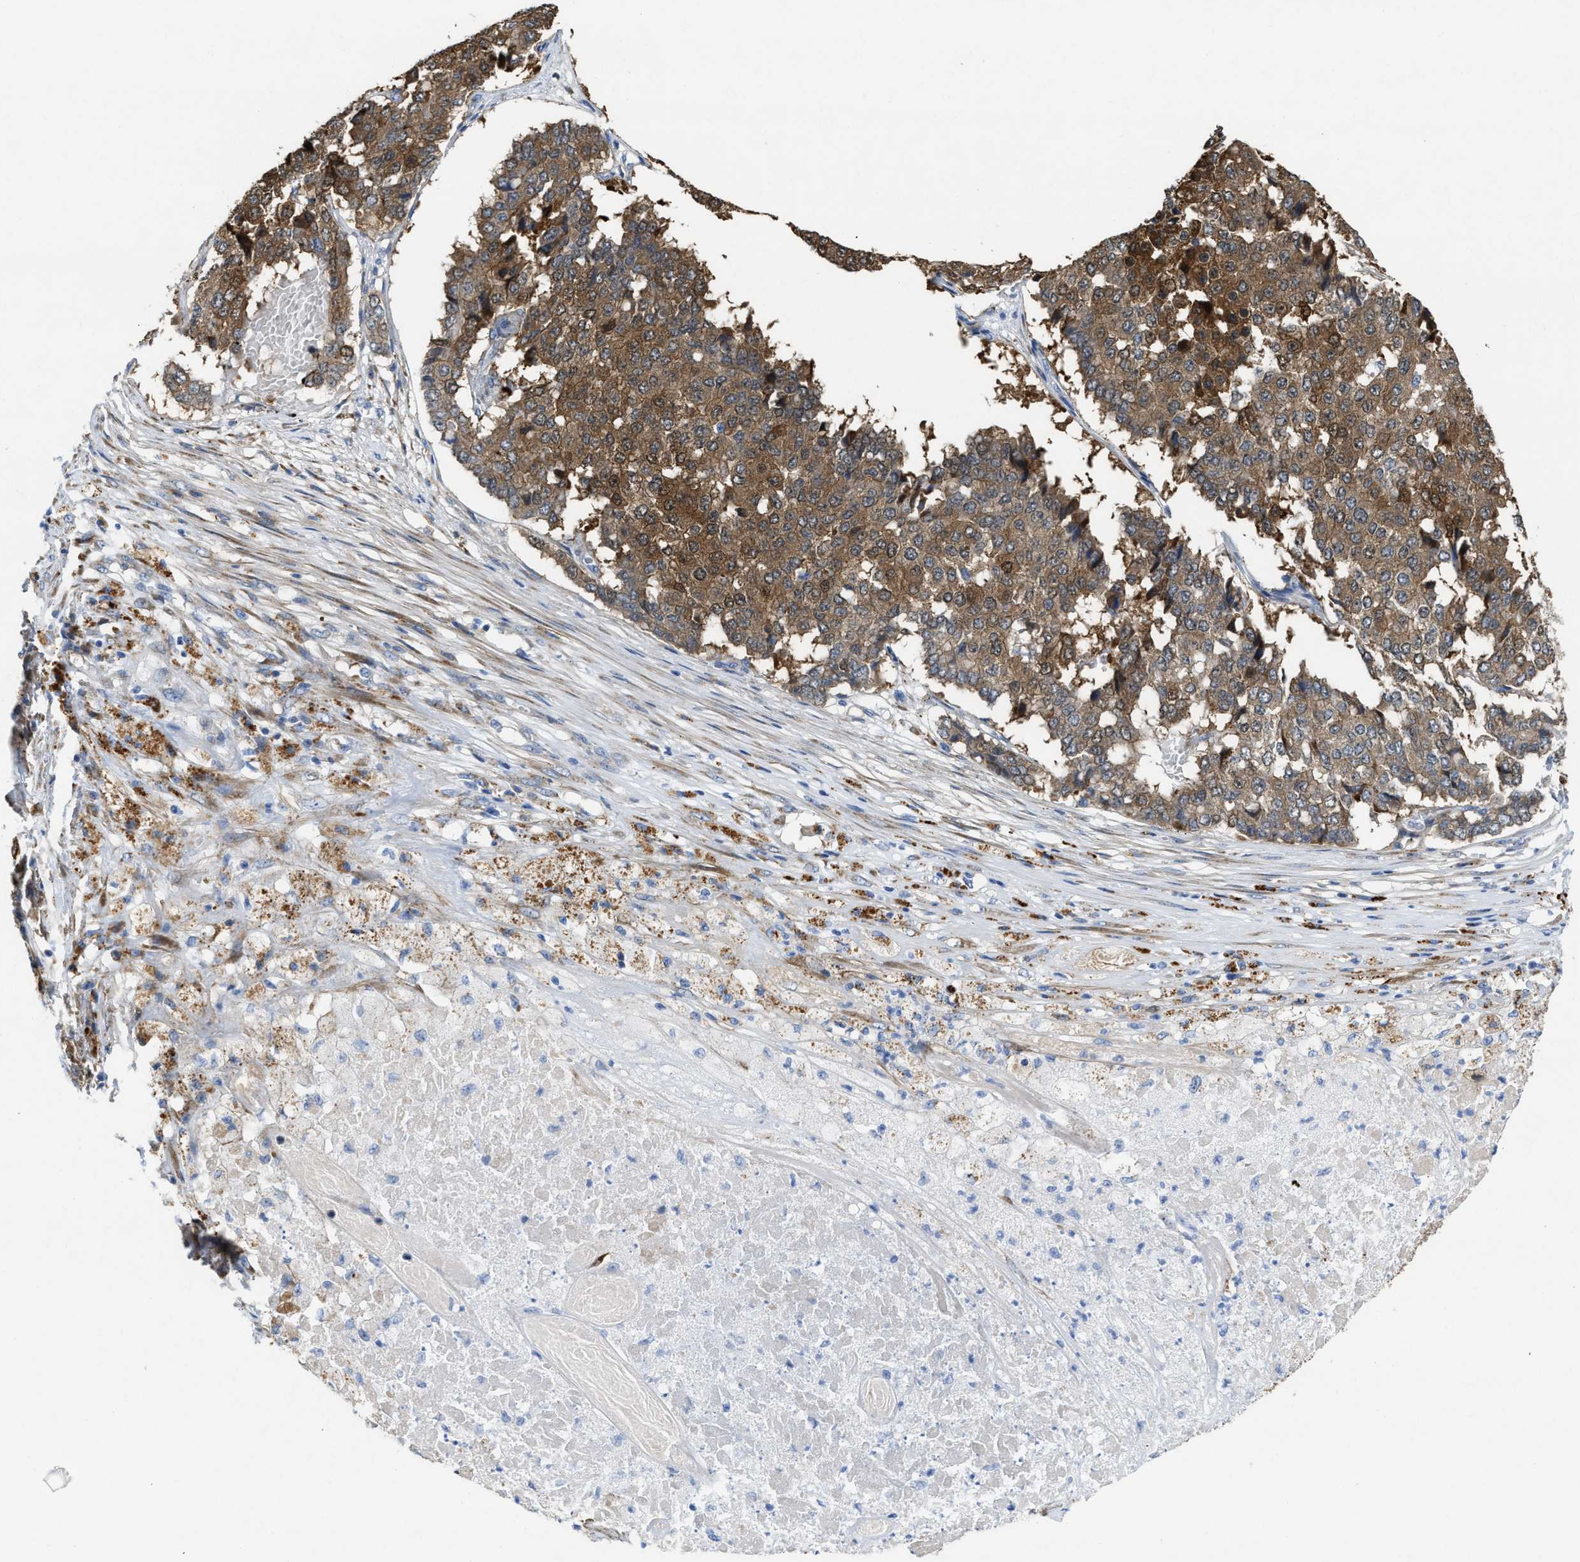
{"staining": {"intensity": "strong", "quantity": ">75%", "location": "cytoplasmic/membranous"}, "tissue": "pancreatic cancer", "cell_type": "Tumor cells", "image_type": "cancer", "snomed": [{"axis": "morphology", "description": "Adenocarcinoma, NOS"}, {"axis": "topography", "description": "Pancreas"}], "caption": "IHC image of neoplastic tissue: pancreatic cancer (adenocarcinoma) stained using immunohistochemistry displays high levels of strong protein expression localized specifically in the cytoplasmic/membranous of tumor cells, appearing as a cytoplasmic/membranous brown color.", "gene": "ASS1", "patient": {"sex": "male", "age": 50}}